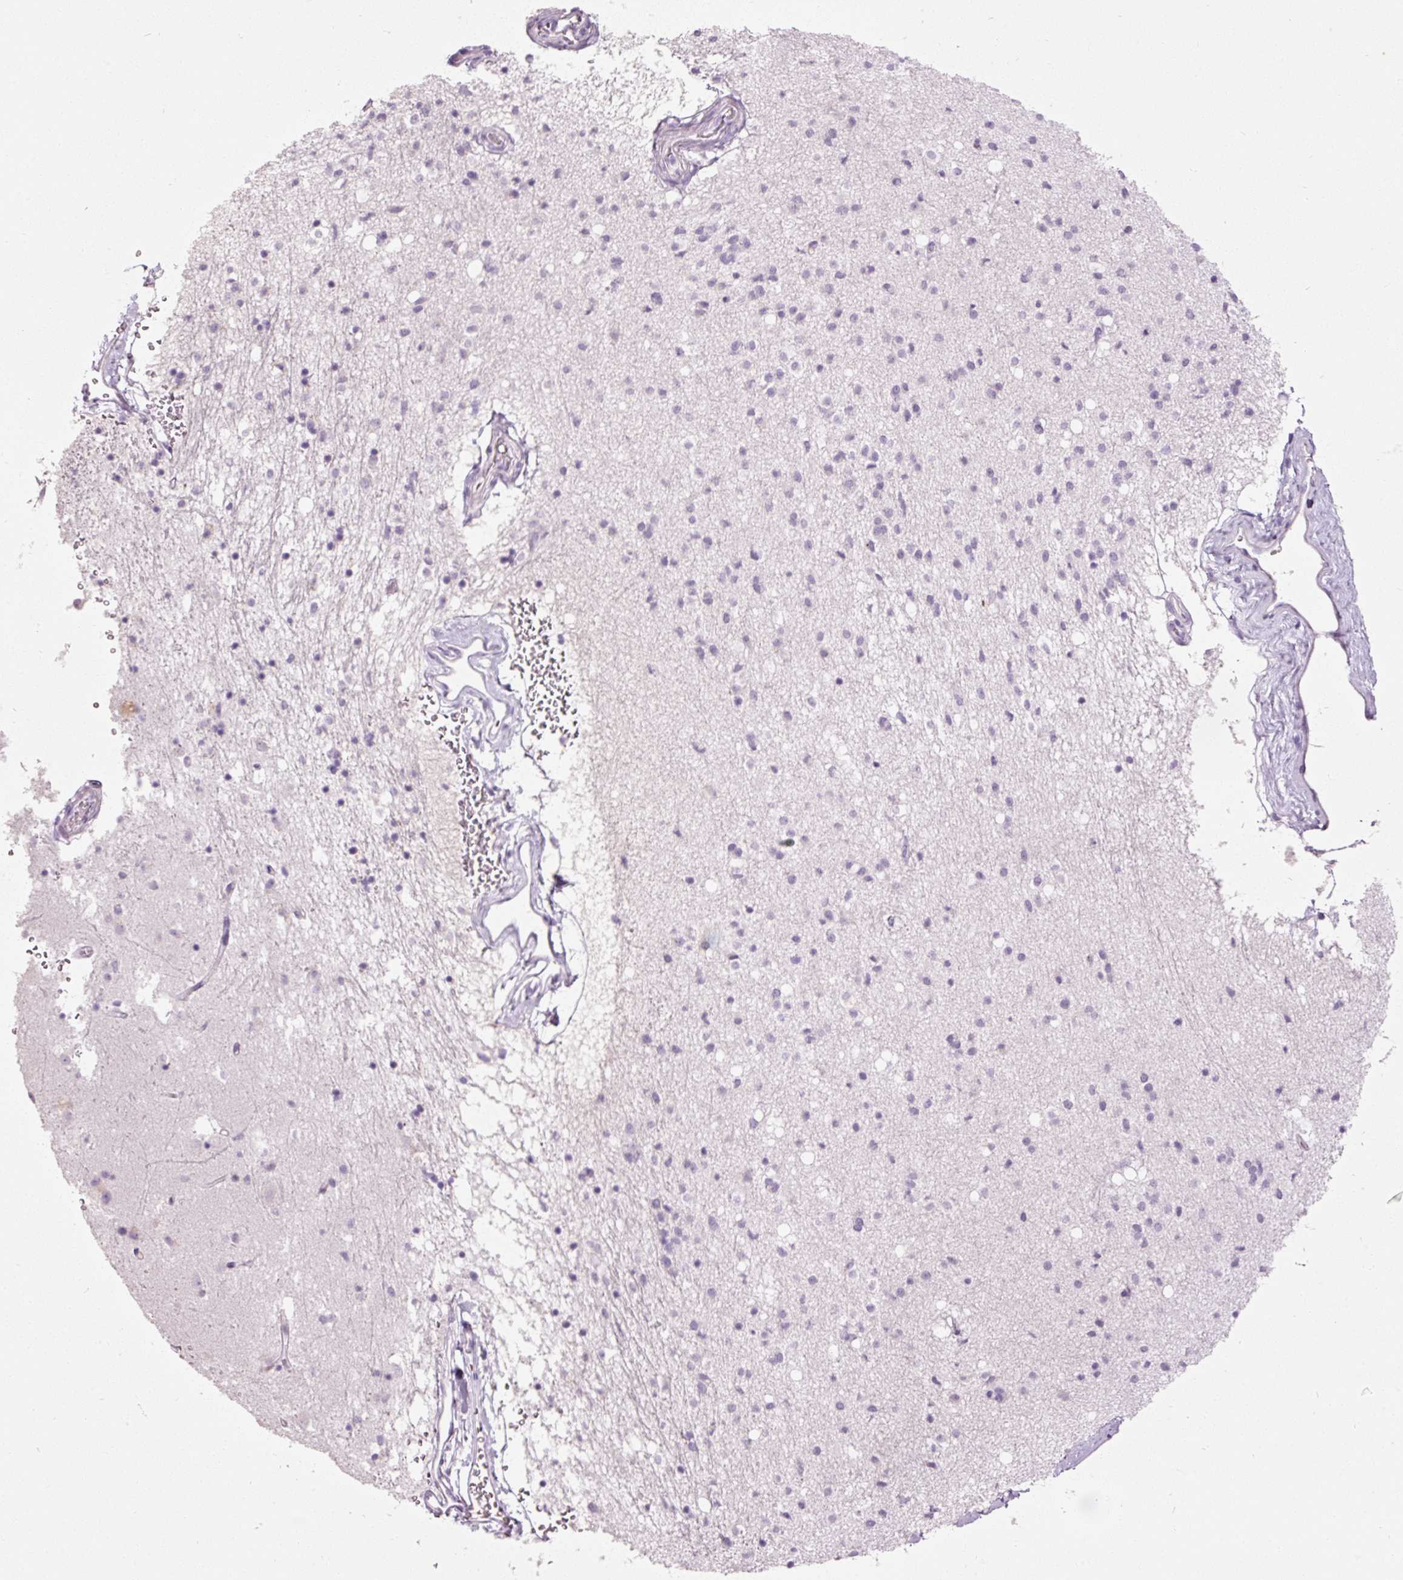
{"staining": {"intensity": "negative", "quantity": "none", "location": "none"}, "tissue": "caudate", "cell_type": "Glial cells", "image_type": "normal", "snomed": [{"axis": "morphology", "description": "Normal tissue, NOS"}, {"axis": "topography", "description": "Lateral ventricle wall"}], "caption": "Immunohistochemical staining of benign human caudate reveals no significant positivity in glial cells. The staining was performed using DAB to visualize the protein expression in brown, while the nuclei were stained in blue with hematoxylin (Magnification: 20x).", "gene": "MUC5AC", "patient": {"sex": "male", "age": 58}}